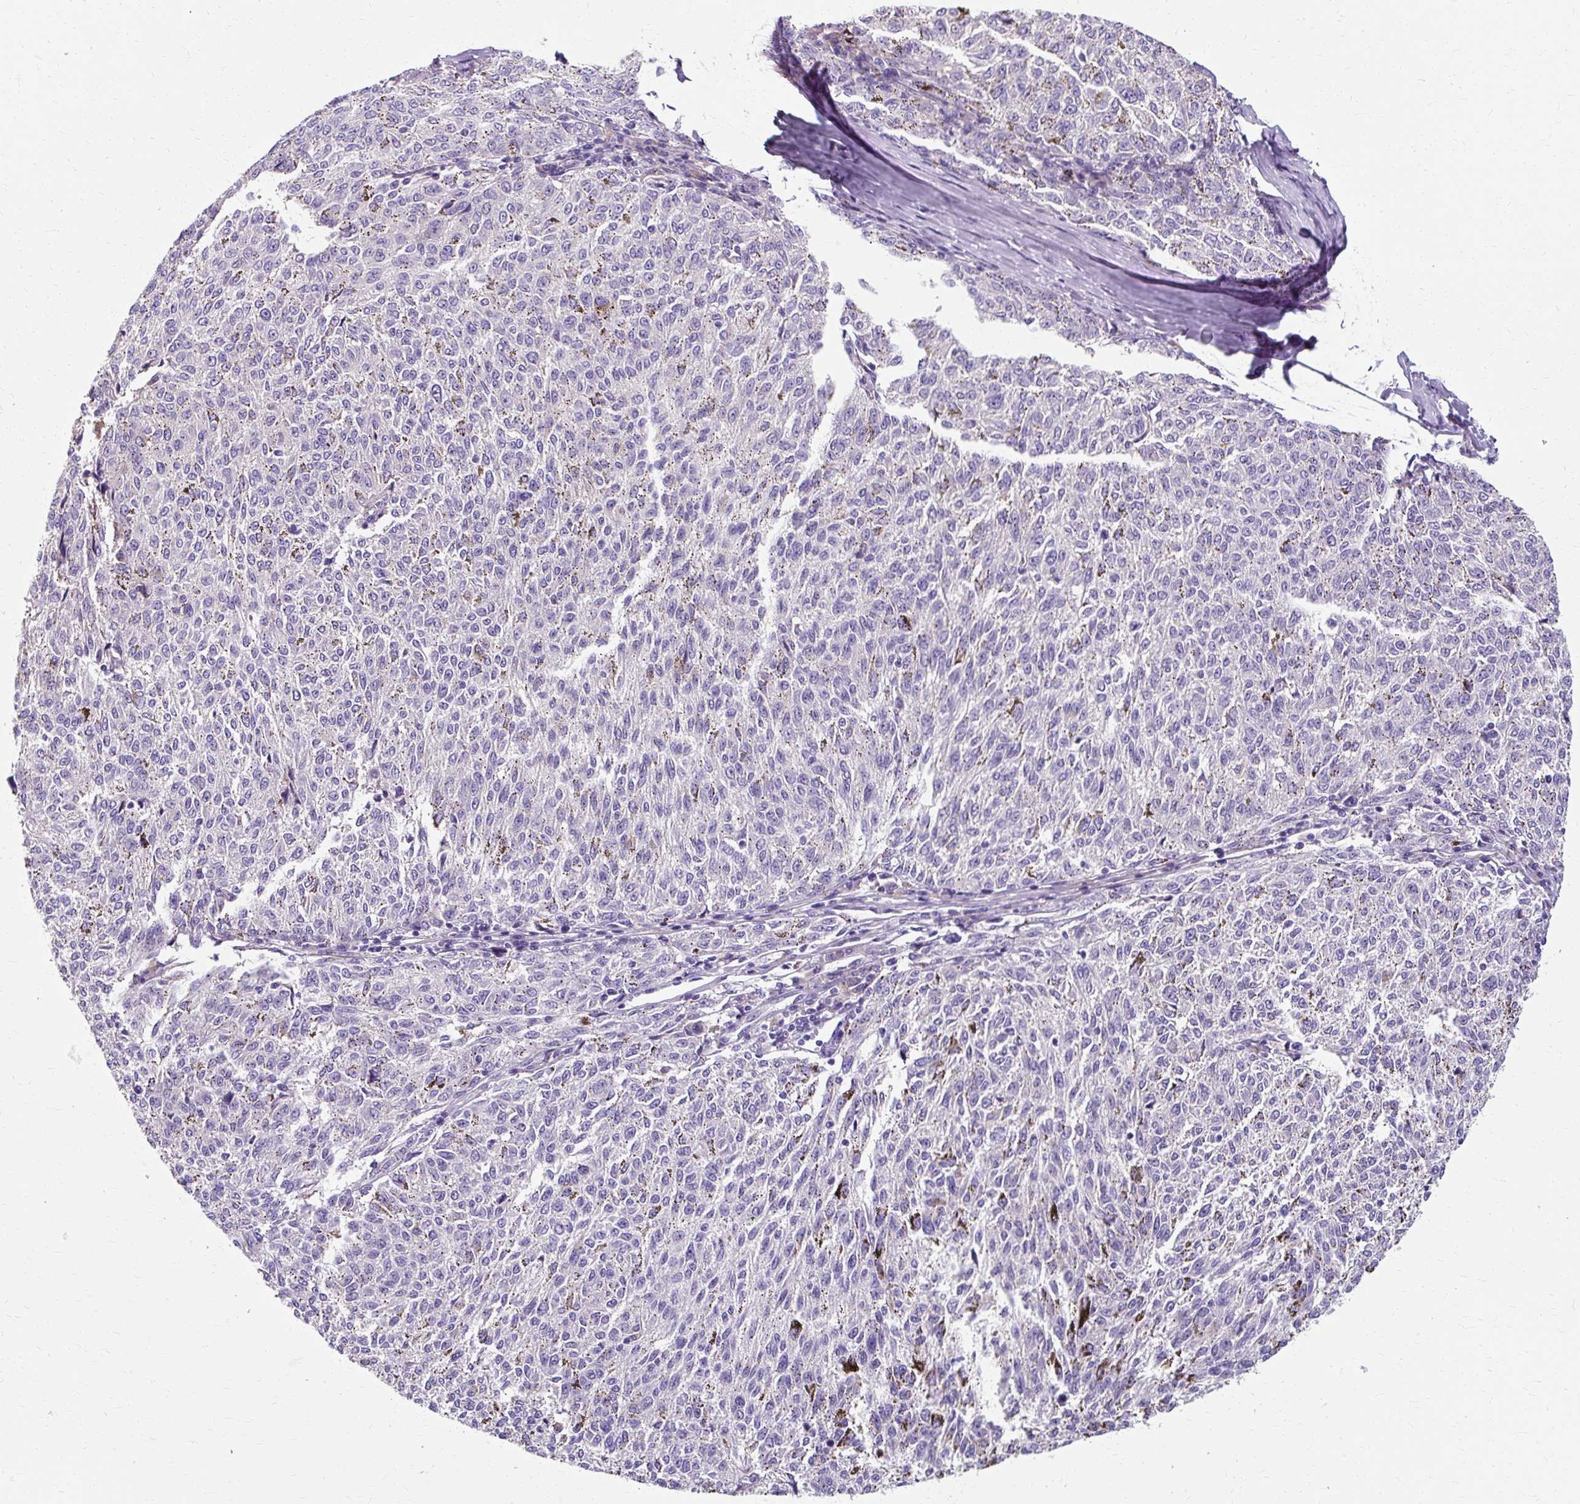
{"staining": {"intensity": "negative", "quantity": "none", "location": "none"}, "tissue": "melanoma", "cell_type": "Tumor cells", "image_type": "cancer", "snomed": [{"axis": "morphology", "description": "Malignant melanoma, NOS"}, {"axis": "topography", "description": "Skin"}], "caption": "High power microscopy micrograph of an immunohistochemistry (IHC) histopathology image of malignant melanoma, revealing no significant expression in tumor cells. Brightfield microscopy of immunohistochemistry (IHC) stained with DAB (3,3'-diaminobenzidine) (brown) and hematoxylin (blue), captured at high magnification.", "gene": "ZNF555", "patient": {"sex": "female", "age": 72}}